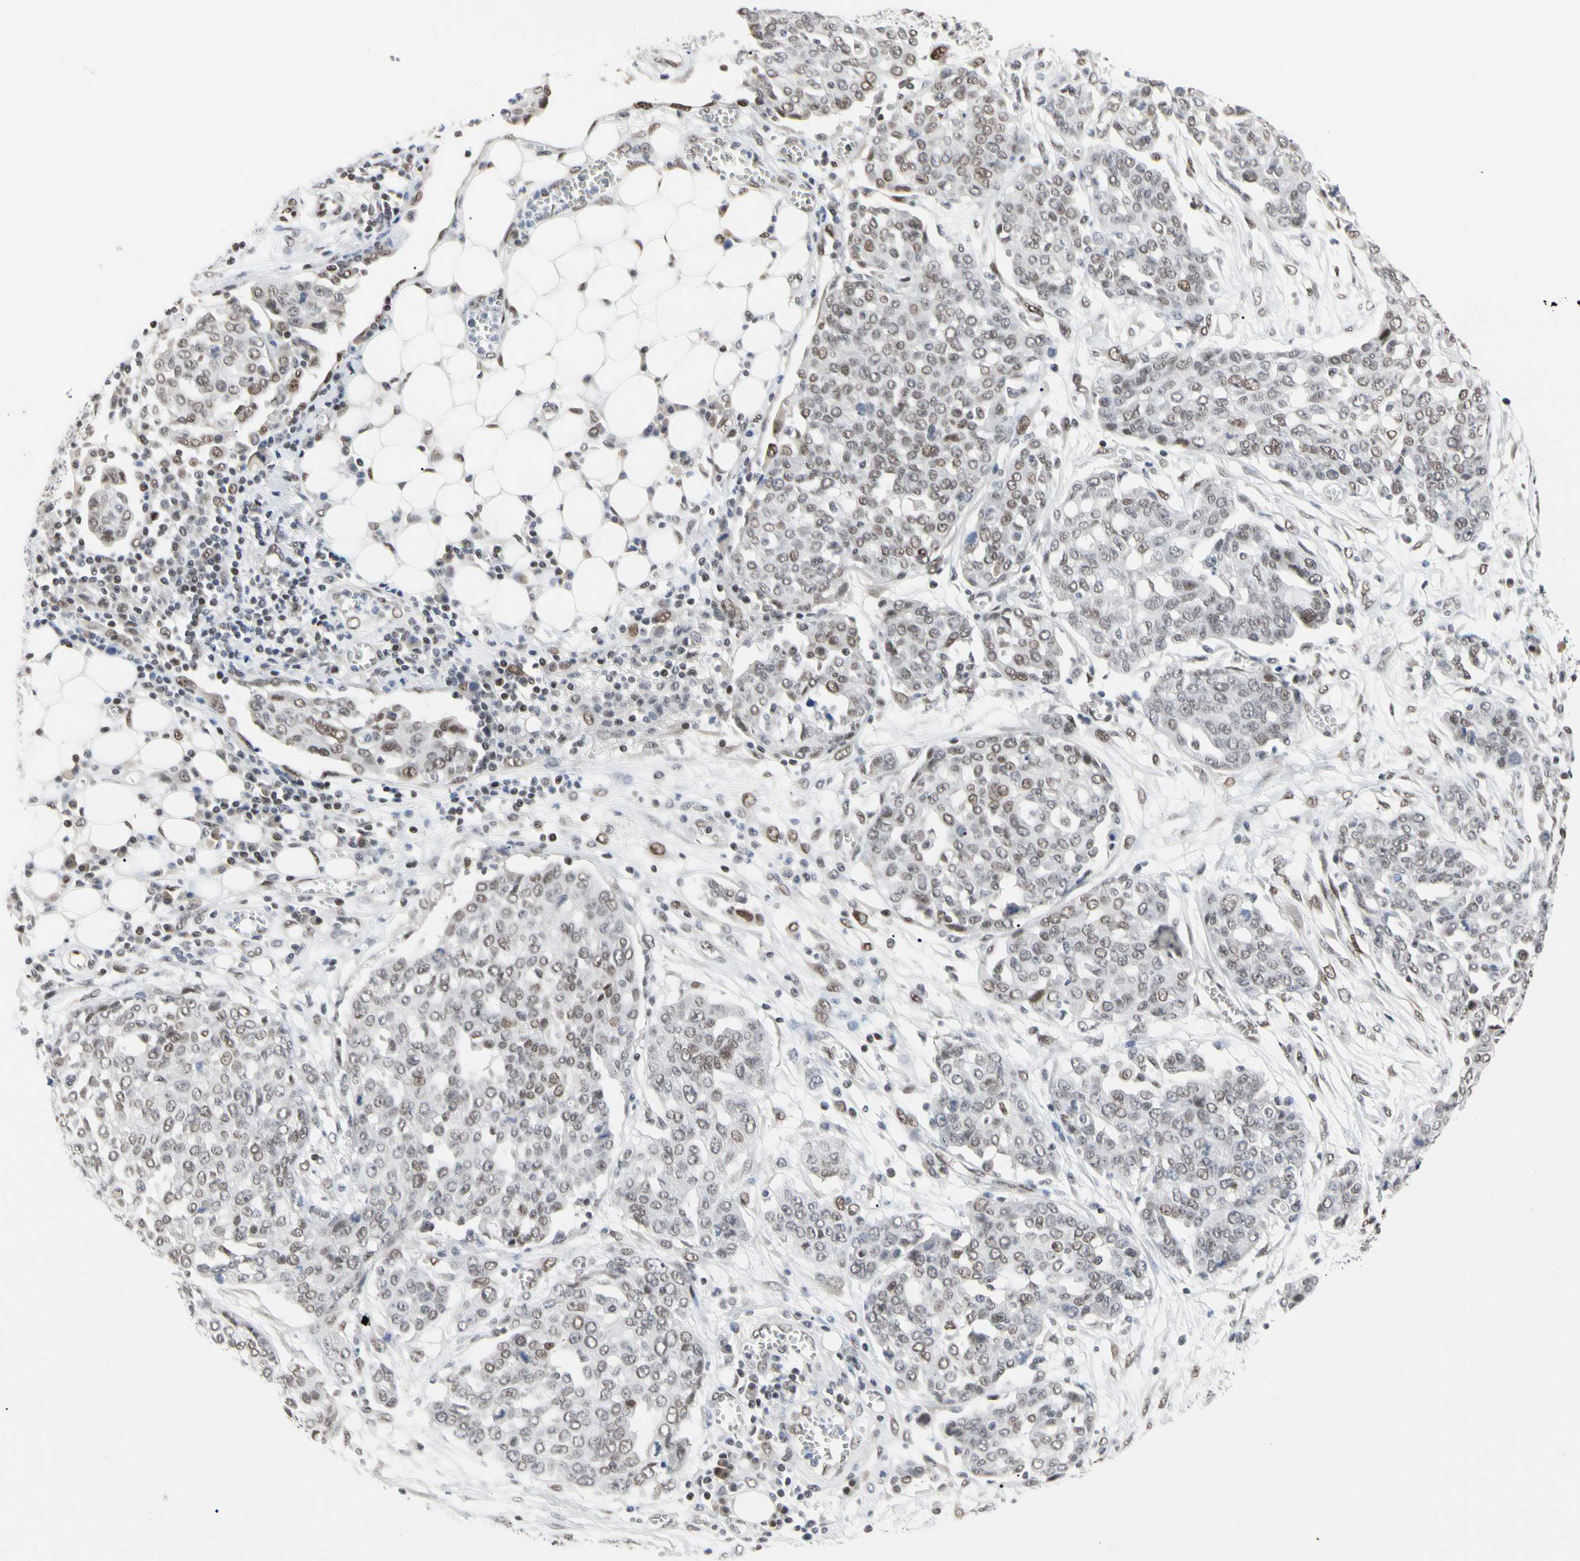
{"staining": {"intensity": "weak", "quantity": "25%-75%", "location": "nuclear"}, "tissue": "ovarian cancer", "cell_type": "Tumor cells", "image_type": "cancer", "snomed": [{"axis": "morphology", "description": "Cystadenocarcinoma, serous, NOS"}, {"axis": "topography", "description": "Soft tissue"}, {"axis": "topography", "description": "Ovary"}], "caption": "Serous cystadenocarcinoma (ovarian) stained with DAB (3,3'-diaminobenzidine) immunohistochemistry (IHC) exhibits low levels of weak nuclear expression in about 25%-75% of tumor cells.", "gene": "FAM98B", "patient": {"sex": "female", "age": 57}}